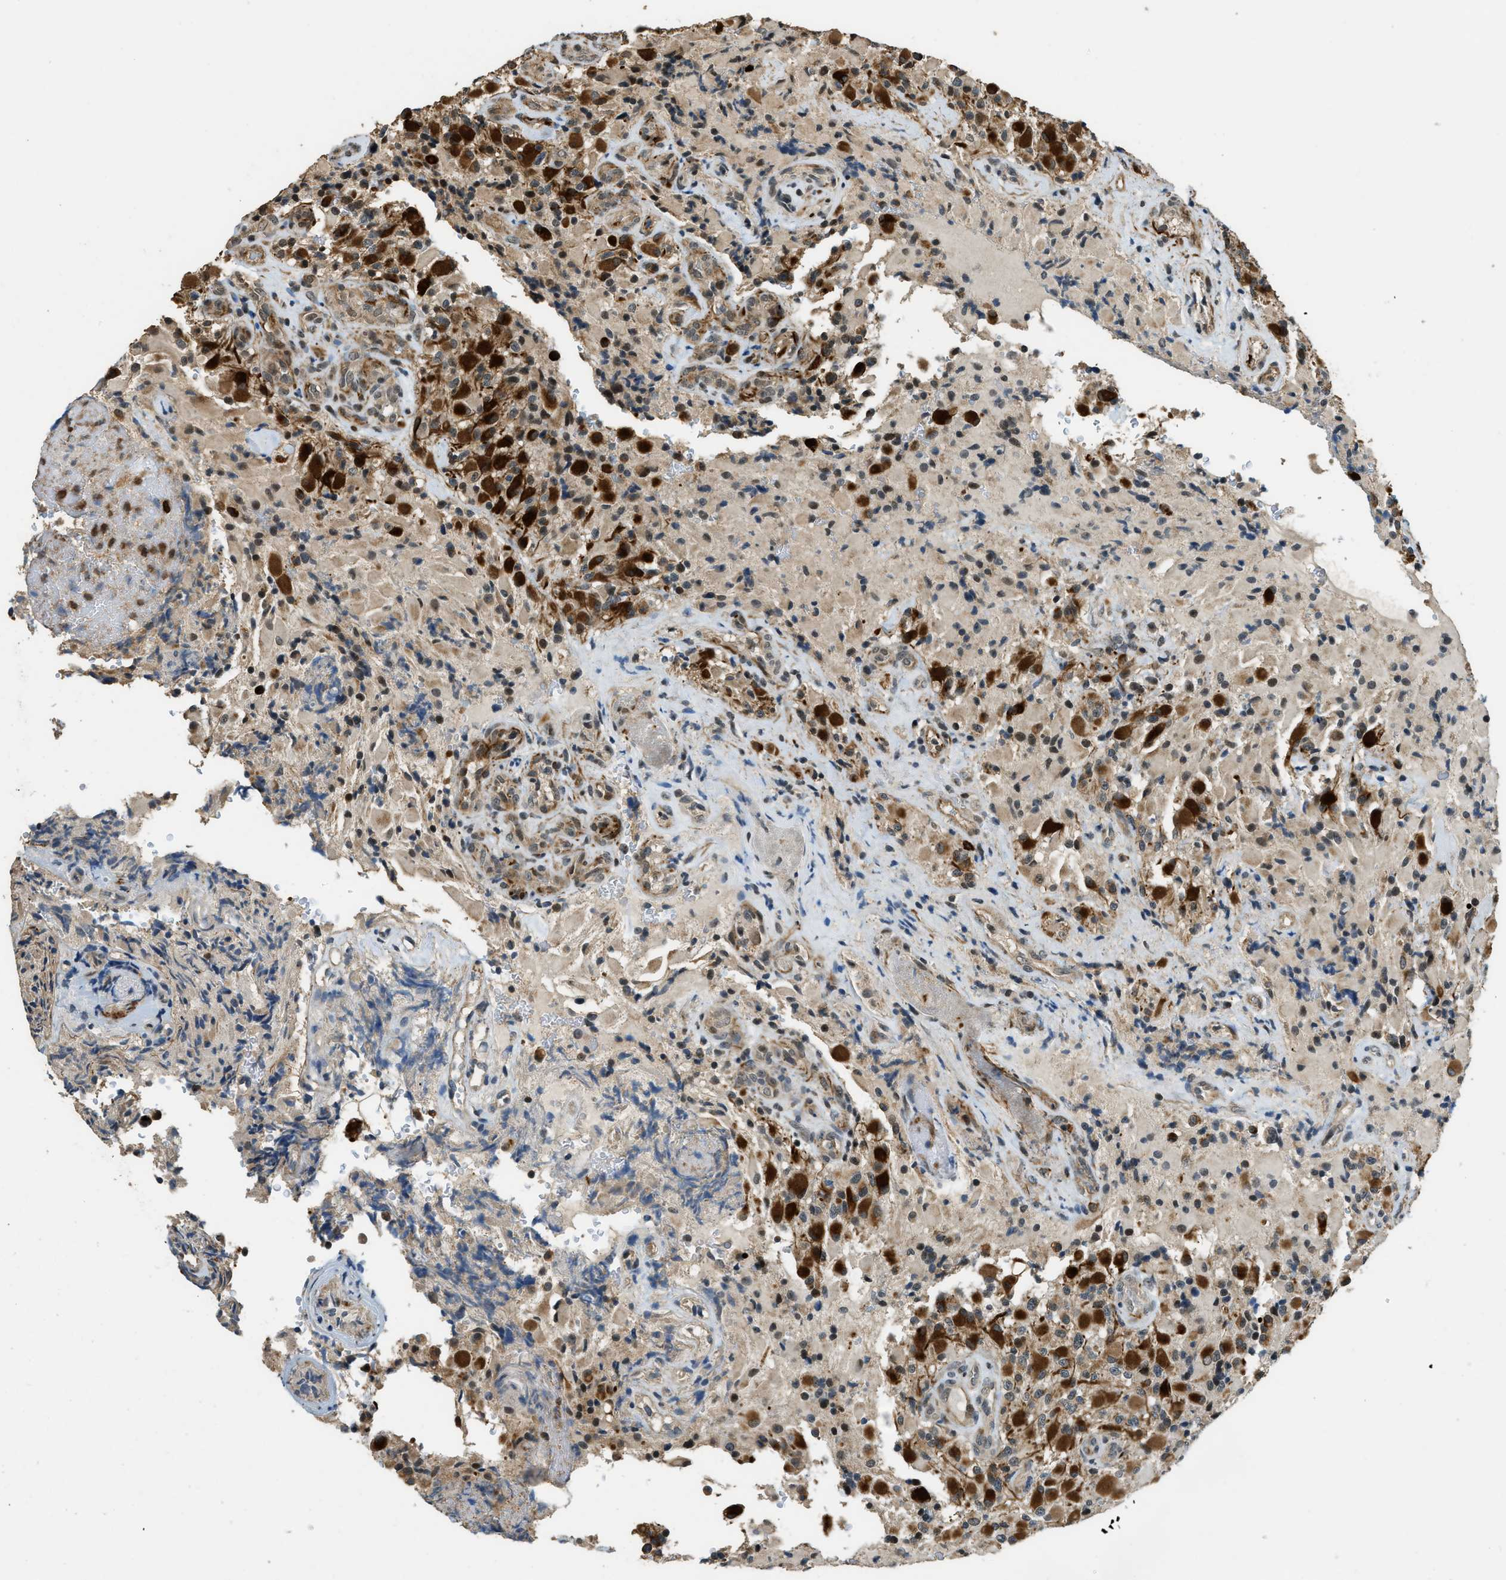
{"staining": {"intensity": "strong", "quantity": "25%-75%", "location": "cytoplasmic/membranous"}, "tissue": "glioma", "cell_type": "Tumor cells", "image_type": "cancer", "snomed": [{"axis": "morphology", "description": "Glioma, malignant, High grade"}, {"axis": "topography", "description": "Brain"}], "caption": "The image reveals staining of malignant high-grade glioma, revealing strong cytoplasmic/membranous protein expression (brown color) within tumor cells.", "gene": "MED21", "patient": {"sex": "male", "age": 71}}